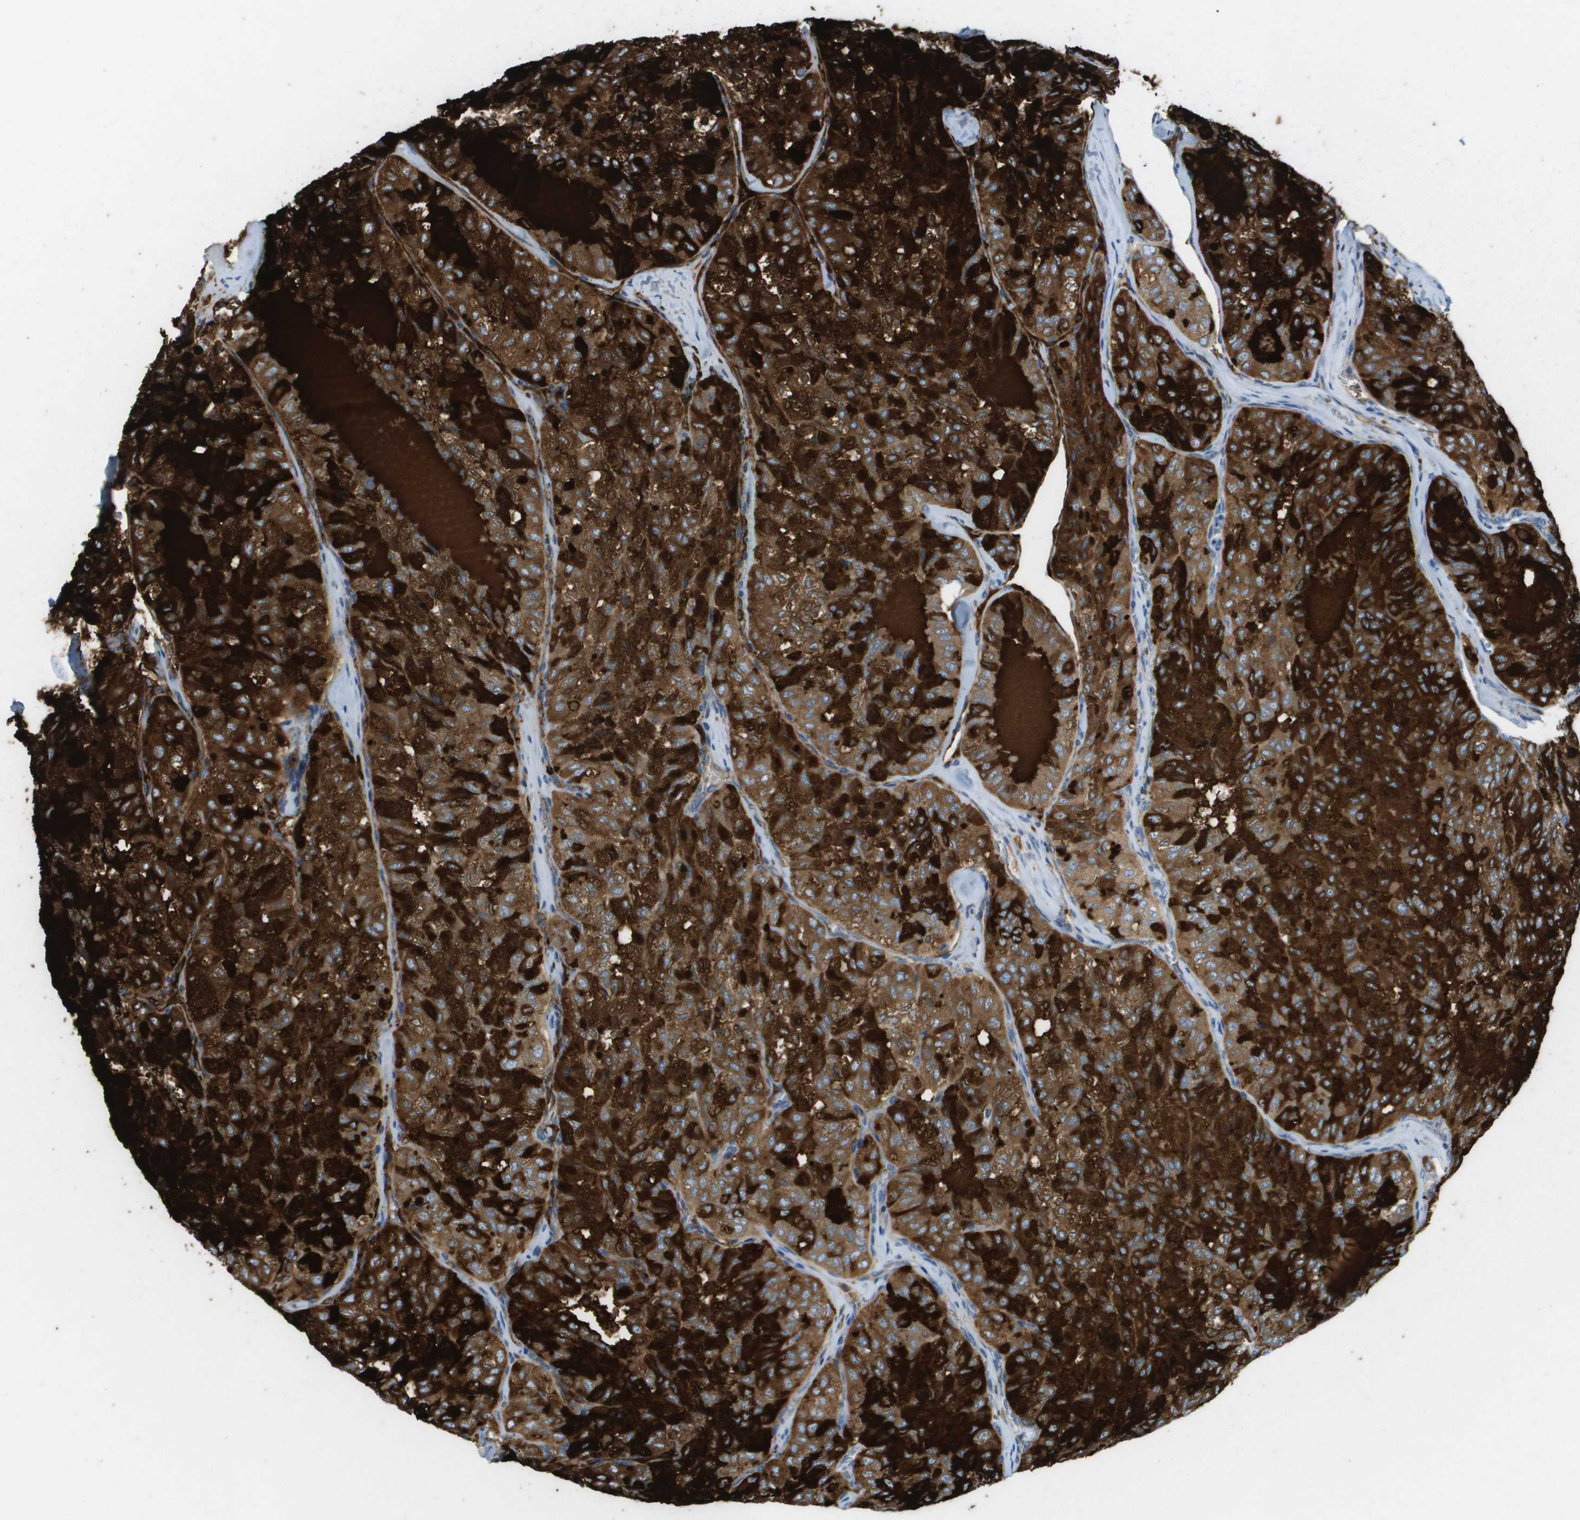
{"staining": {"intensity": "strong", "quantity": ">75%", "location": "cytoplasmic/membranous"}, "tissue": "thyroid cancer", "cell_type": "Tumor cells", "image_type": "cancer", "snomed": [{"axis": "morphology", "description": "Follicular adenoma carcinoma, NOS"}, {"axis": "topography", "description": "Thyroid gland"}], "caption": "This micrograph reveals immunohistochemistry staining of thyroid cancer, with high strong cytoplasmic/membranous expression in approximately >75% of tumor cells.", "gene": "GALNT6", "patient": {"sex": "male", "age": 75}}